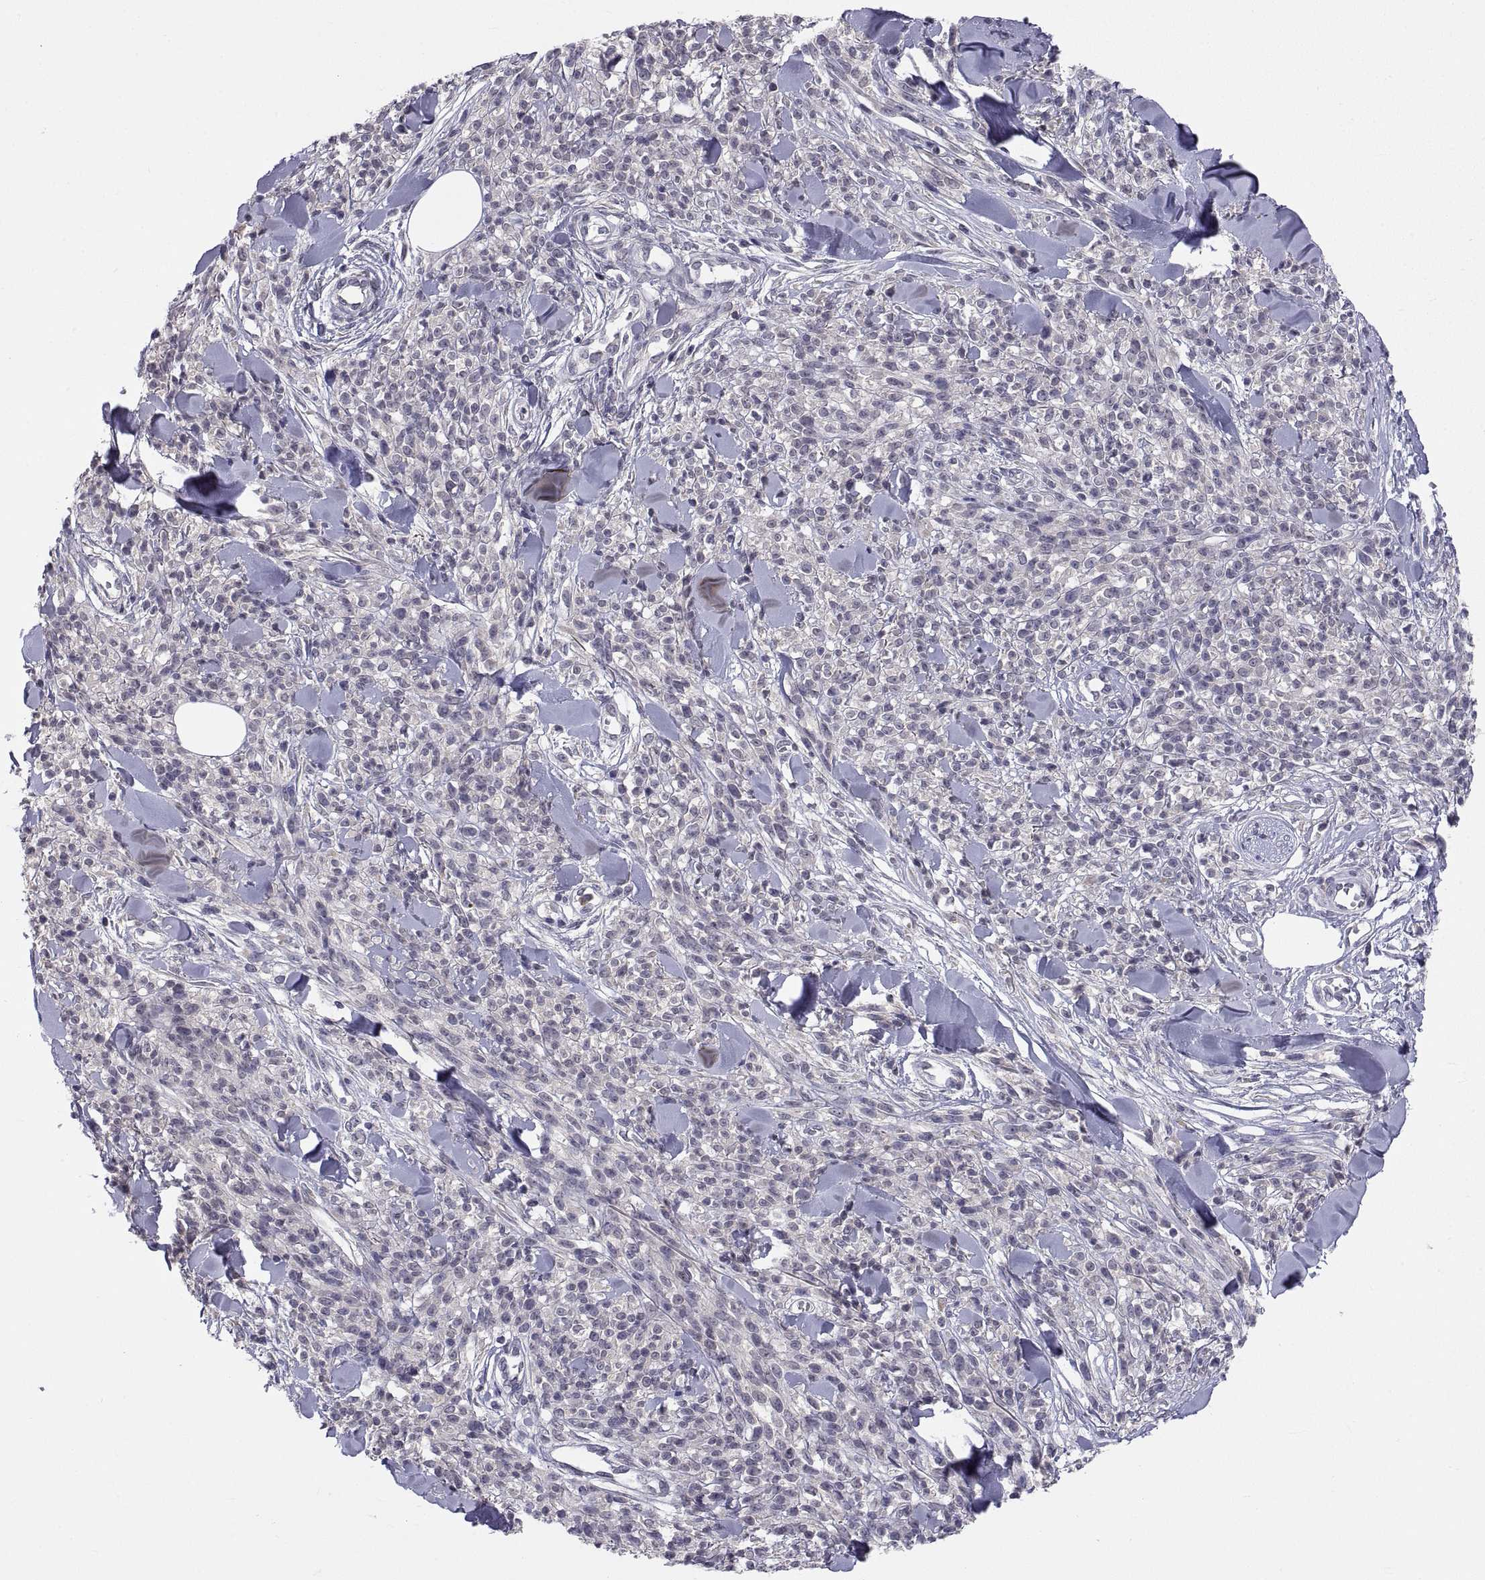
{"staining": {"intensity": "negative", "quantity": "none", "location": "none"}, "tissue": "melanoma", "cell_type": "Tumor cells", "image_type": "cancer", "snomed": [{"axis": "morphology", "description": "Malignant melanoma, NOS"}, {"axis": "topography", "description": "Skin"}, {"axis": "topography", "description": "Skin of trunk"}], "caption": "An IHC photomicrograph of melanoma is shown. There is no staining in tumor cells of melanoma.", "gene": "PKP1", "patient": {"sex": "male", "age": 74}}